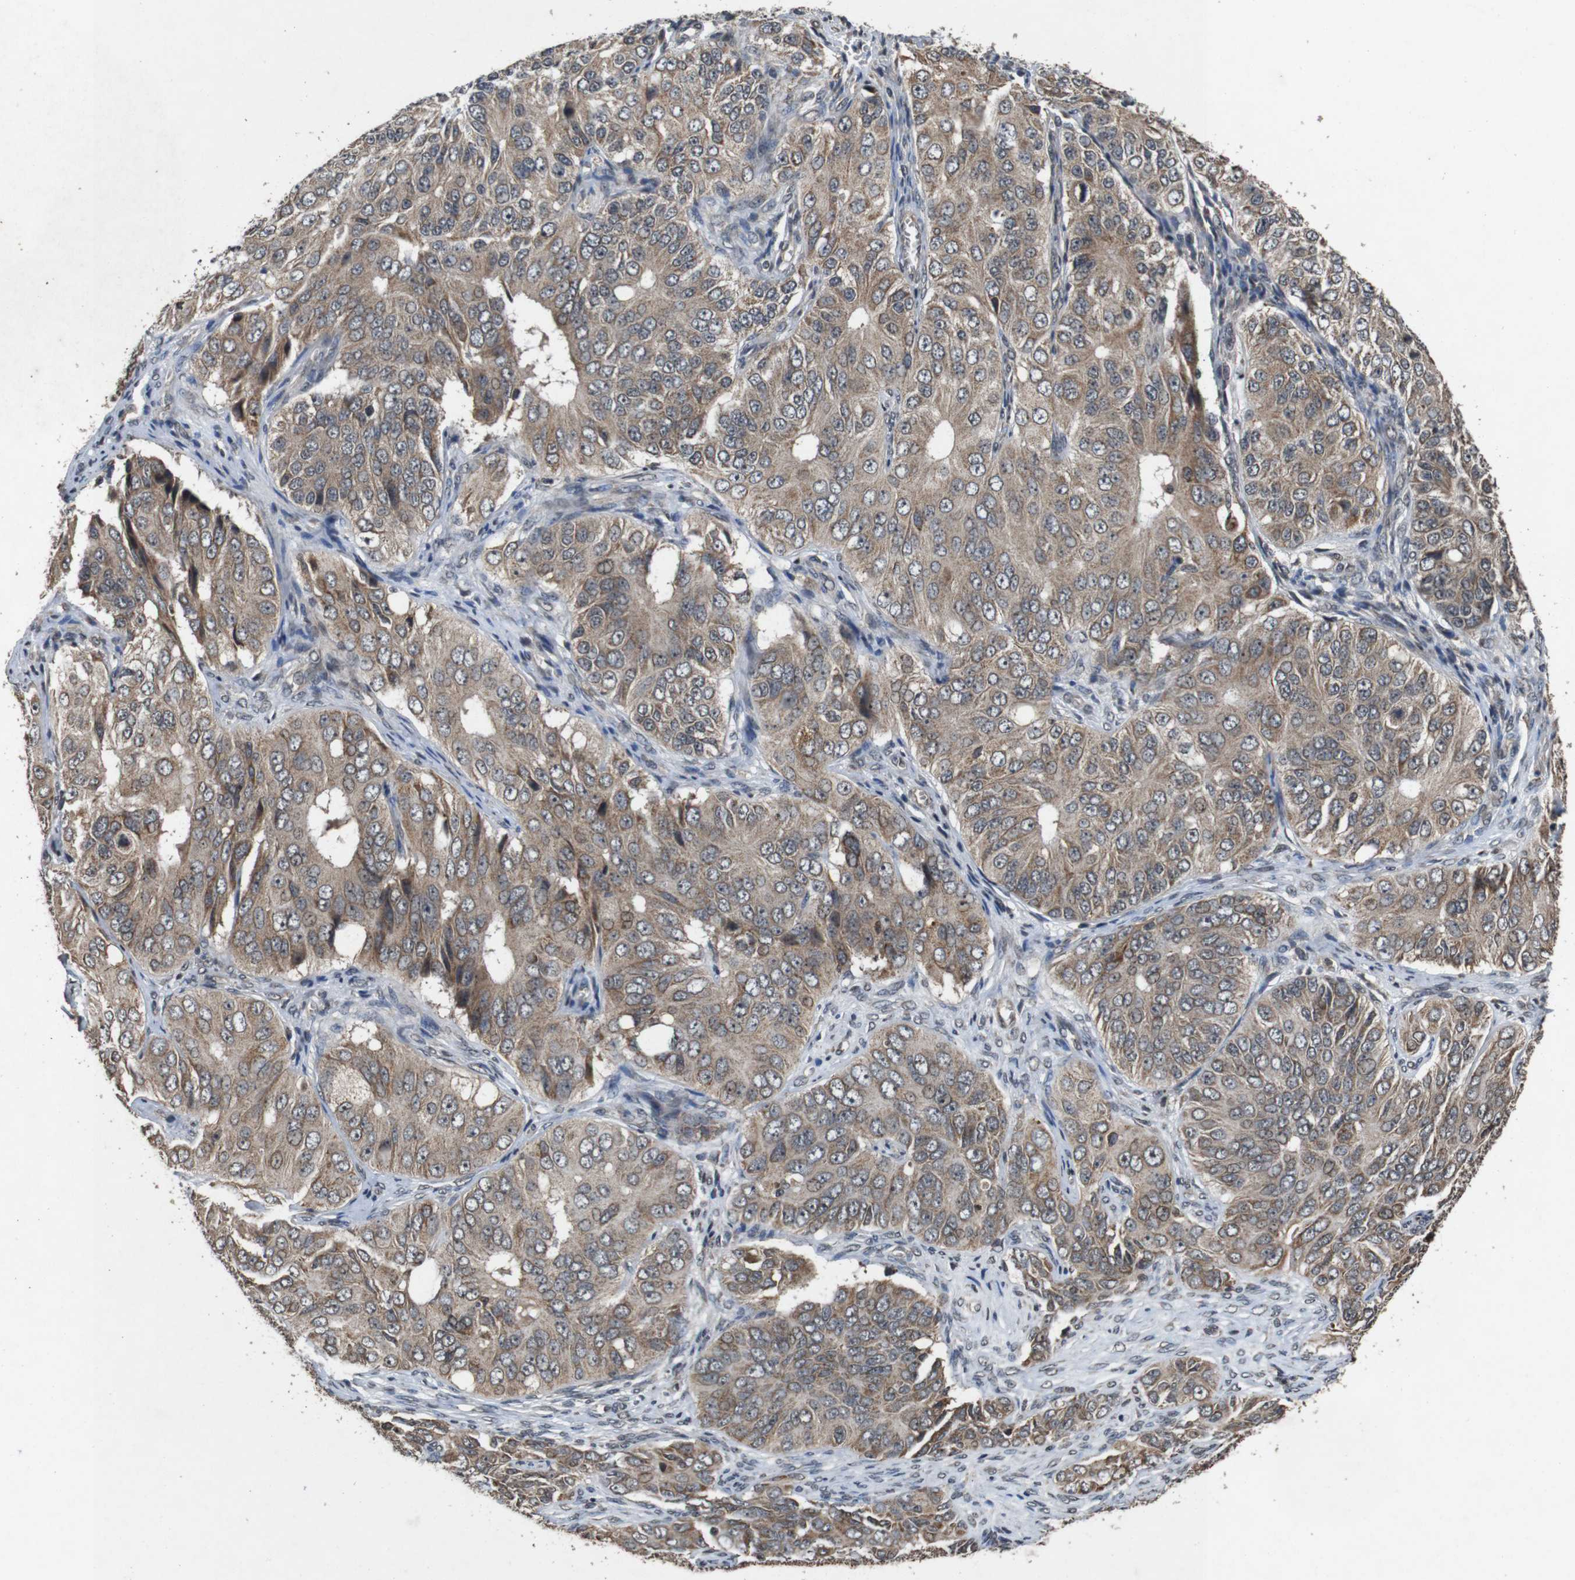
{"staining": {"intensity": "weak", "quantity": ">75%", "location": "cytoplasmic/membranous"}, "tissue": "ovarian cancer", "cell_type": "Tumor cells", "image_type": "cancer", "snomed": [{"axis": "morphology", "description": "Carcinoma, endometroid"}, {"axis": "topography", "description": "Ovary"}], "caption": "Immunohistochemistry micrograph of neoplastic tissue: human ovarian endometroid carcinoma stained using immunohistochemistry (IHC) exhibits low levels of weak protein expression localized specifically in the cytoplasmic/membranous of tumor cells, appearing as a cytoplasmic/membranous brown color.", "gene": "SORL1", "patient": {"sex": "female", "age": 51}}